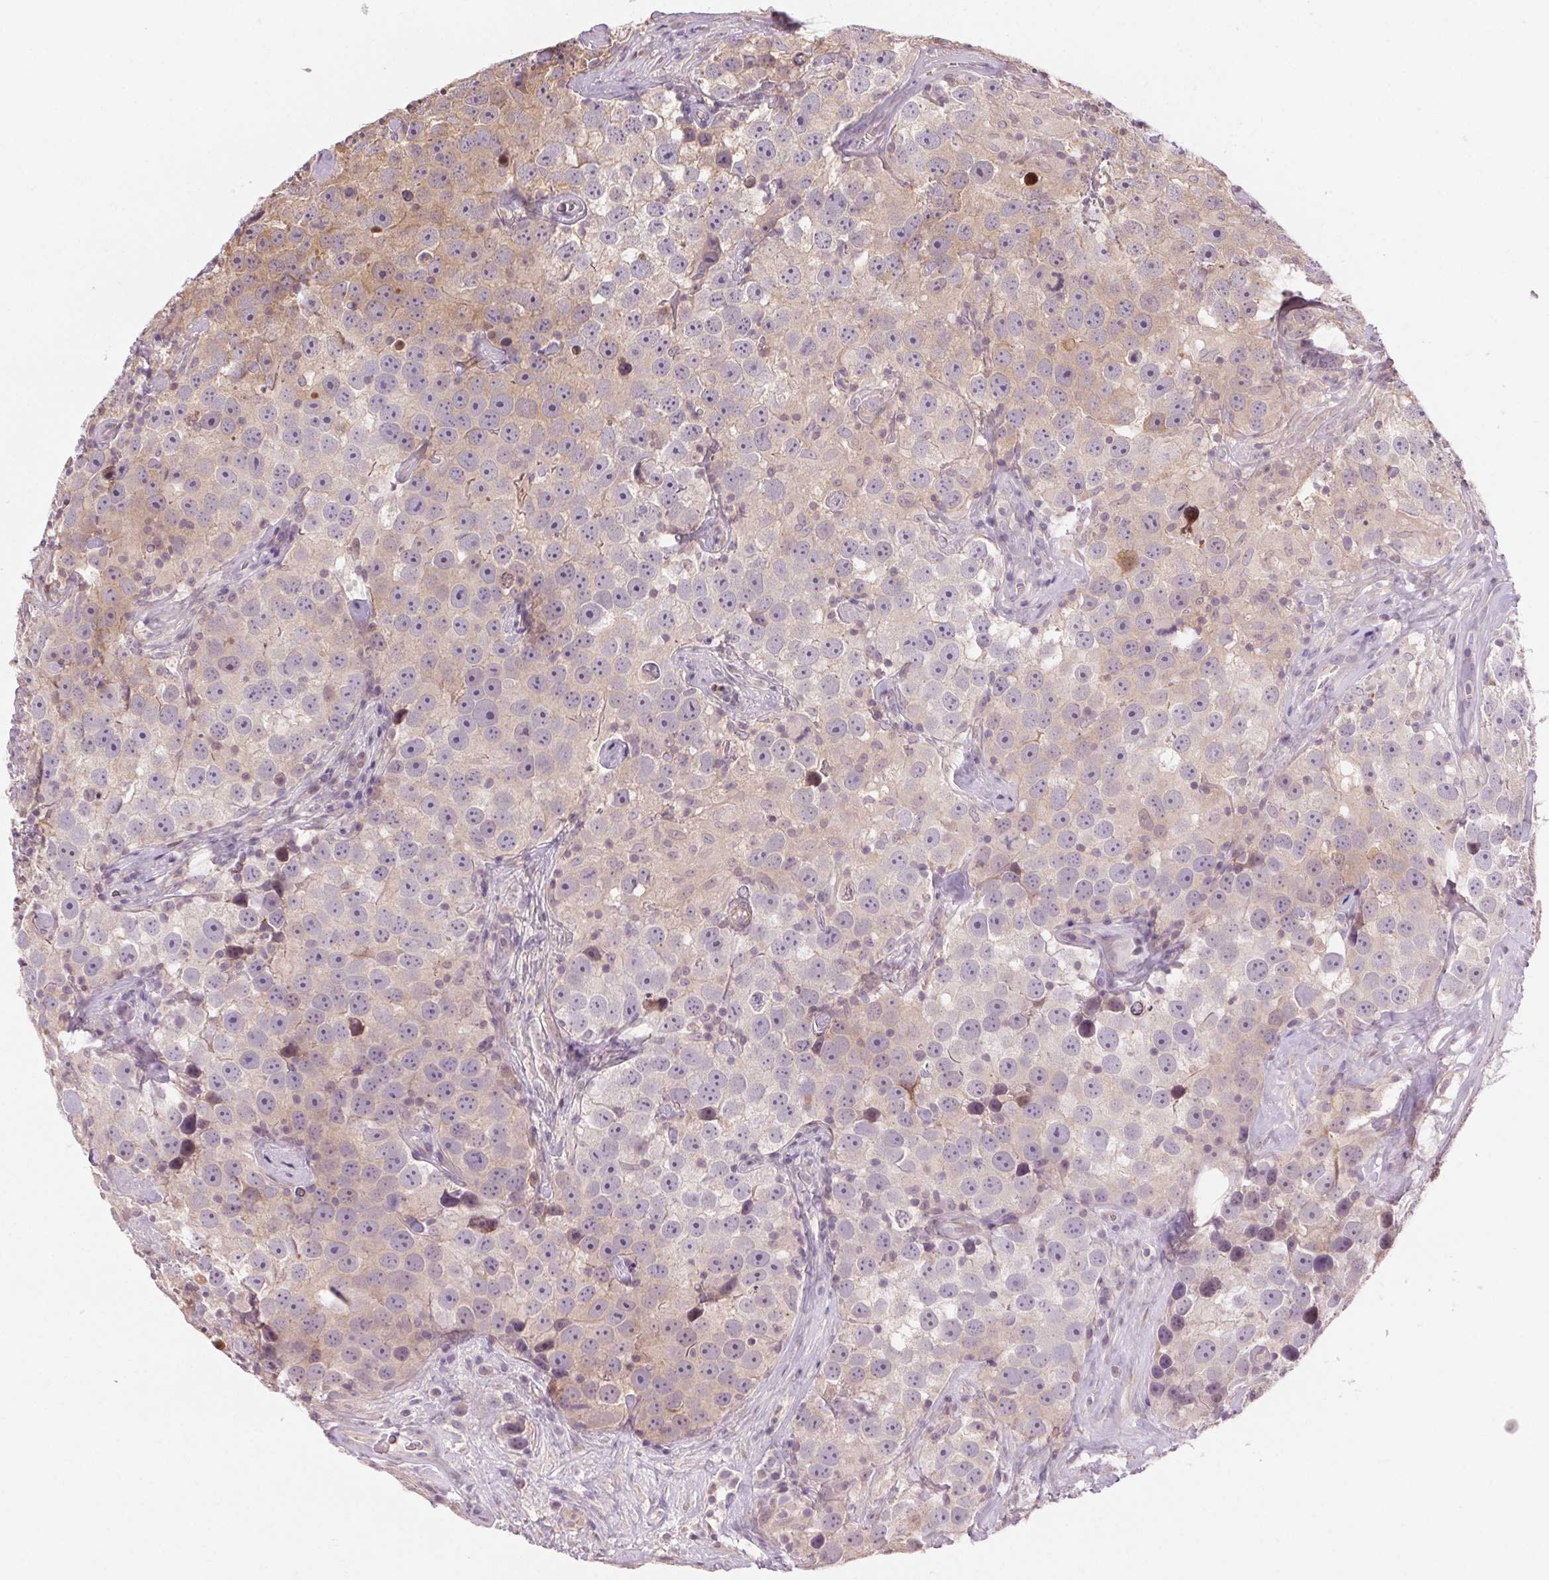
{"staining": {"intensity": "weak", "quantity": "<25%", "location": "cytoplasmic/membranous"}, "tissue": "testis cancer", "cell_type": "Tumor cells", "image_type": "cancer", "snomed": [{"axis": "morphology", "description": "Seminoma, NOS"}, {"axis": "topography", "description": "Testis"}], "caption": "Immunohistochemical staining of human seminoma (testis) exhibits no significant positivity in tumor cells.", "gene": "HHLA2", "patient": {"sex": "male", "age": 49}}